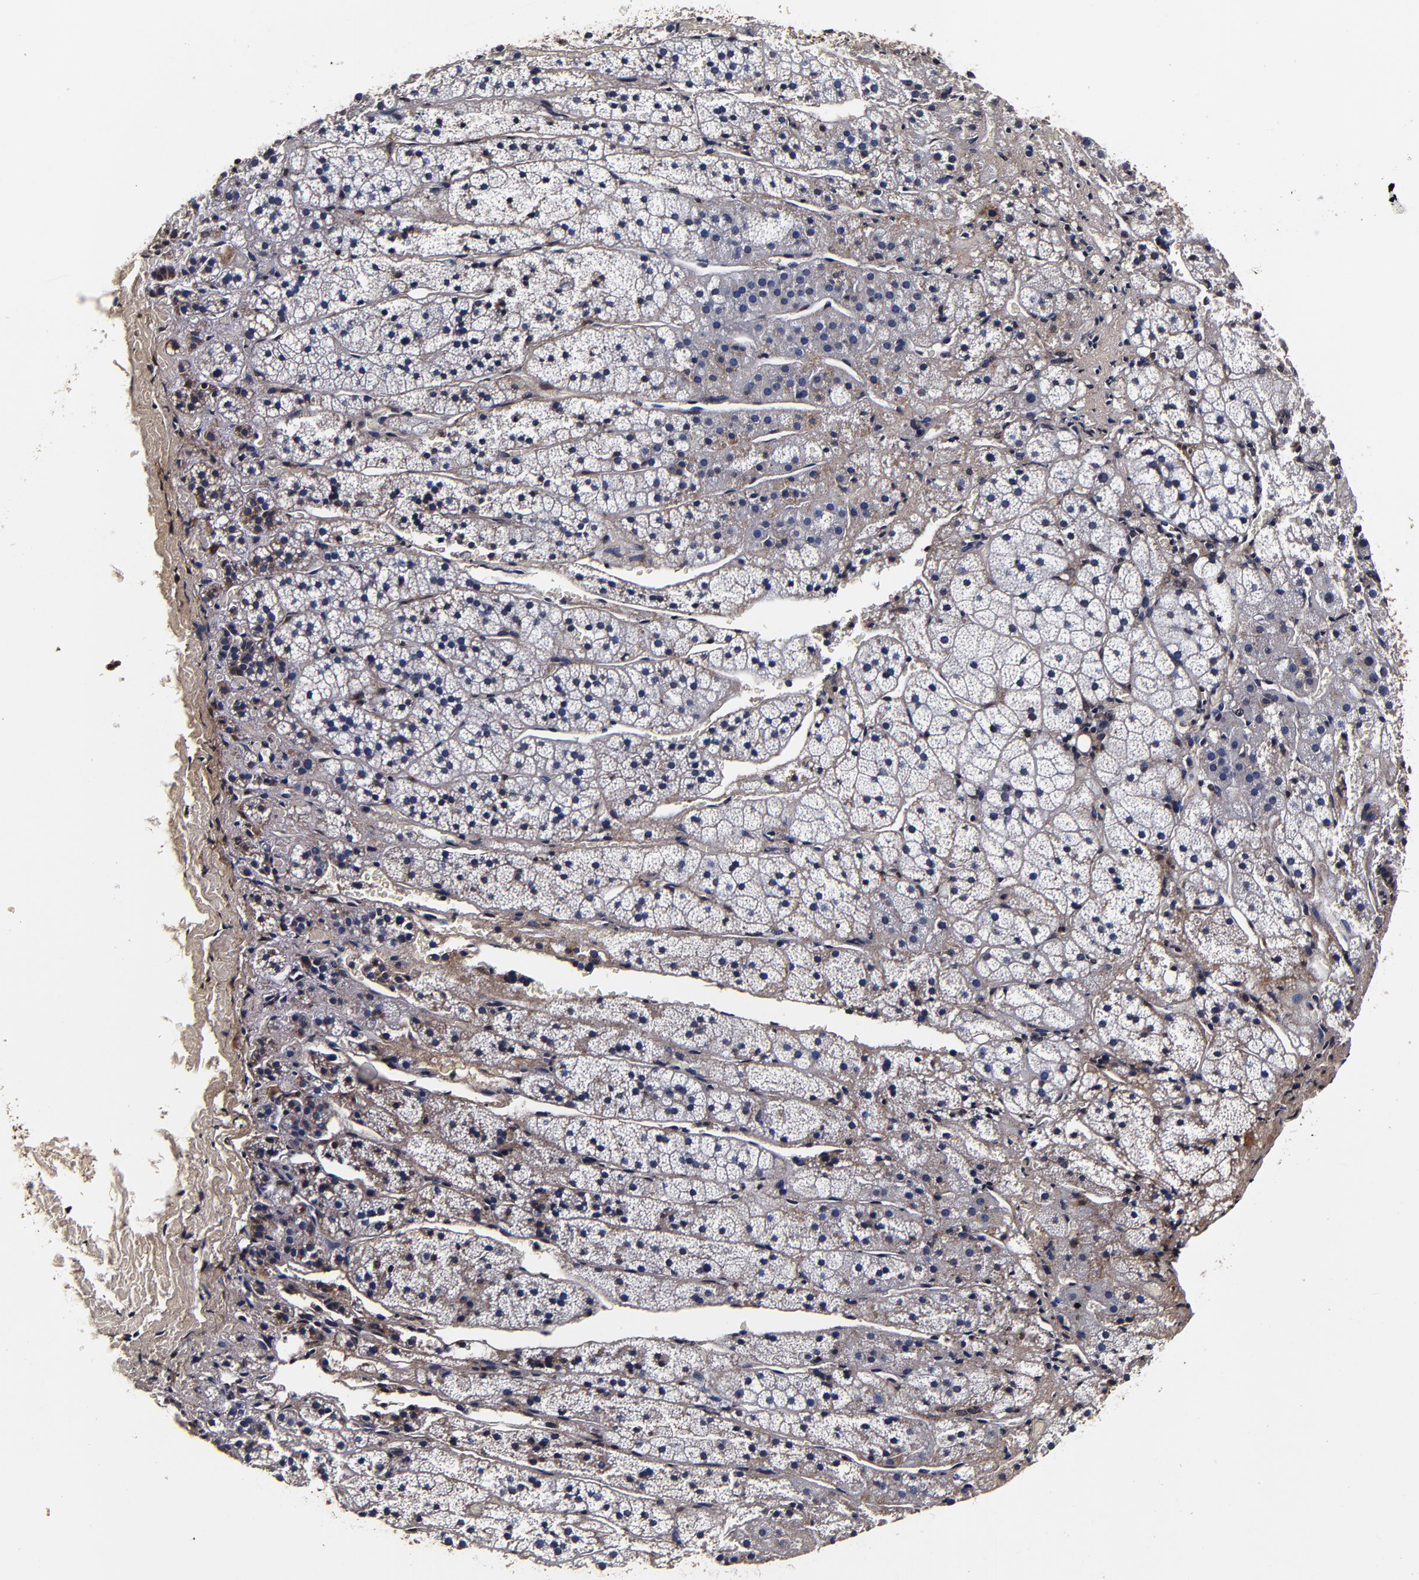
{"staining": {"intensity": "negative", "quantity": "none", "location": "none"}, "tissue": "adrenal gland", "cell_type": "Glandular cells", "image_type": "normal", "snomed": [{"axis": "morphology", "description": "Normal tissue, NOS"}, {"axis": "topography", "description": "Adrenal gland"}], "caption": "Immunohistochemistry (IHC) of benign adrenal gland demonstrates no expression in glandular cells.", "gene": "MMP15", "patient": {"sex": "female", "age": 44}}